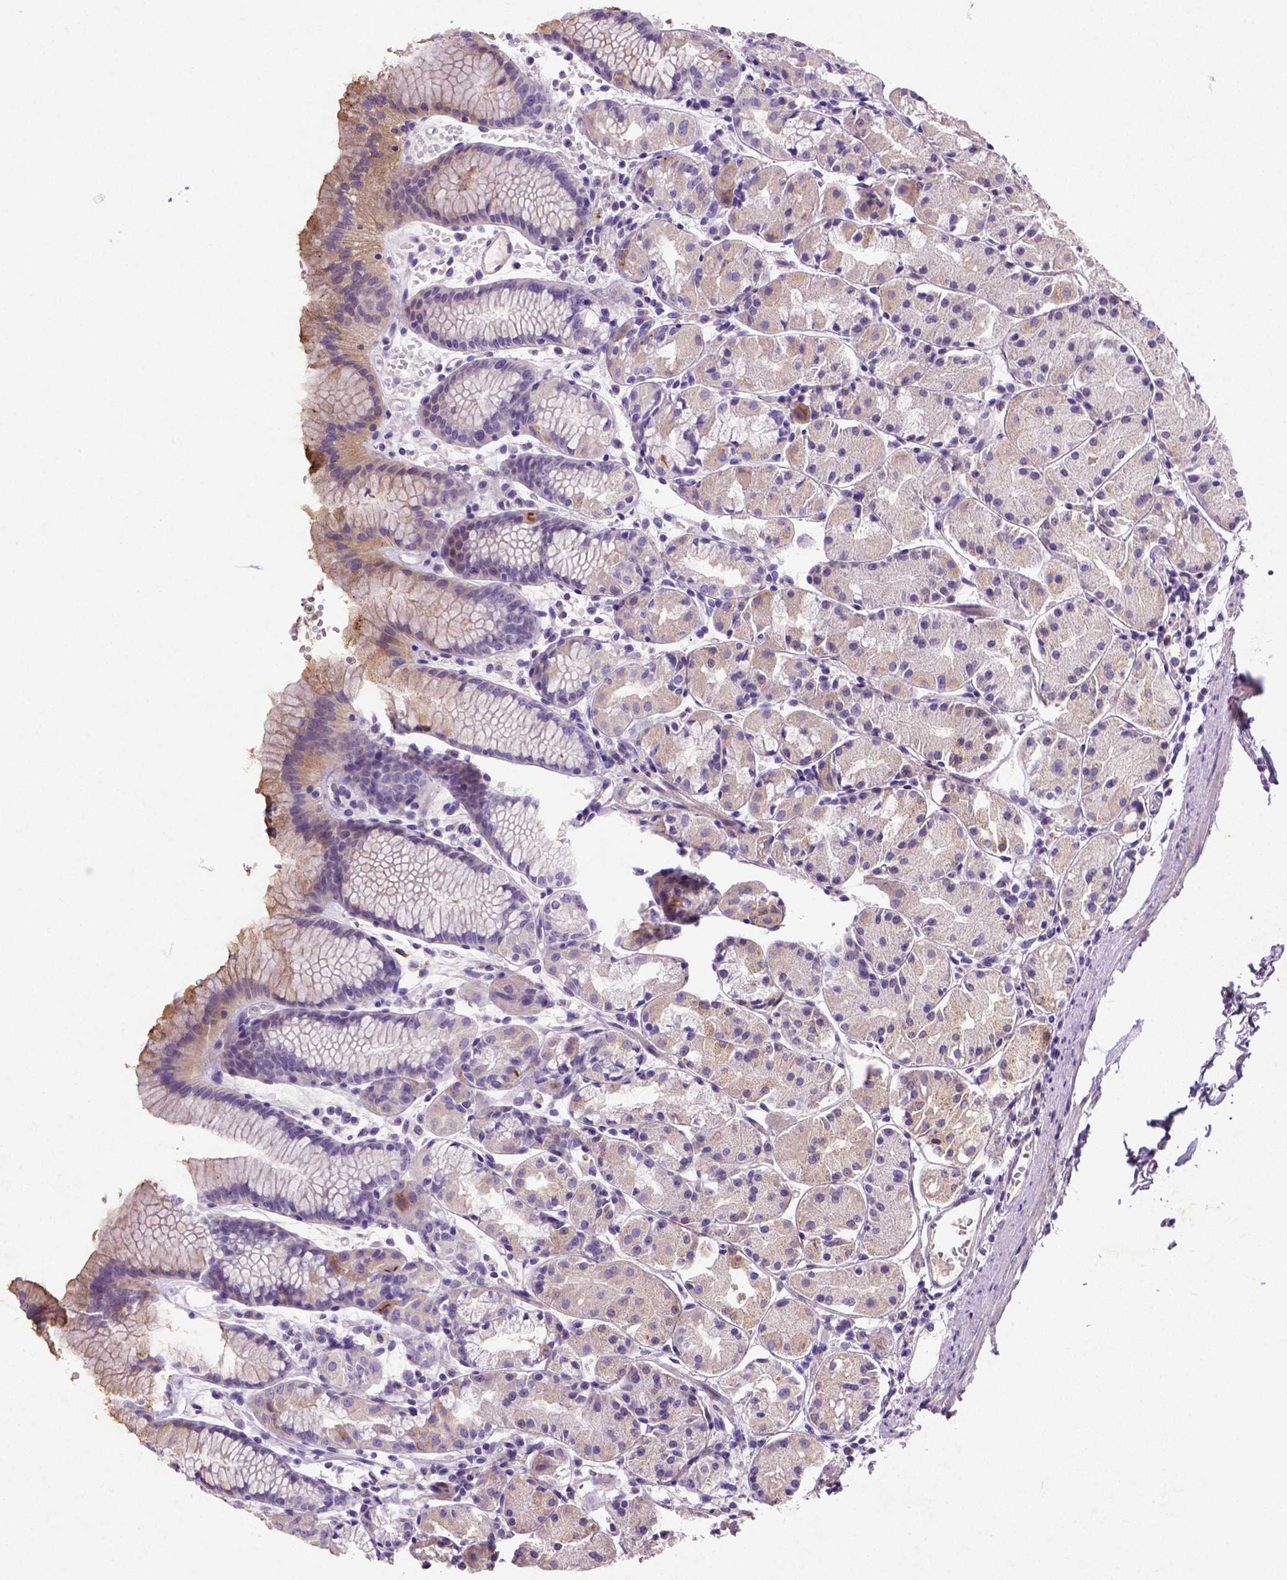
{"staining": {"intensity": "weak", "quantity": "<25%", "location": "cytoplasmic/membranous"}, "tissue": "stomach", "cell_type": "Glandular cells", "image_type": "normal", "snomed": [{"axis": "morphology", "description": "Normal tissue, NOS"}, {"axis": "topography", "description": "Stomach, upper"}], "caption": "This micrograph is of unremarkable stomach stained with immunohistochemistry (IHC) to label a protein in brown with the nuclei are counter-stained blue. There is no positivity in glandular cells.", "gene": "NUDT2", "patient": {"sex": "male", "age": 47}}